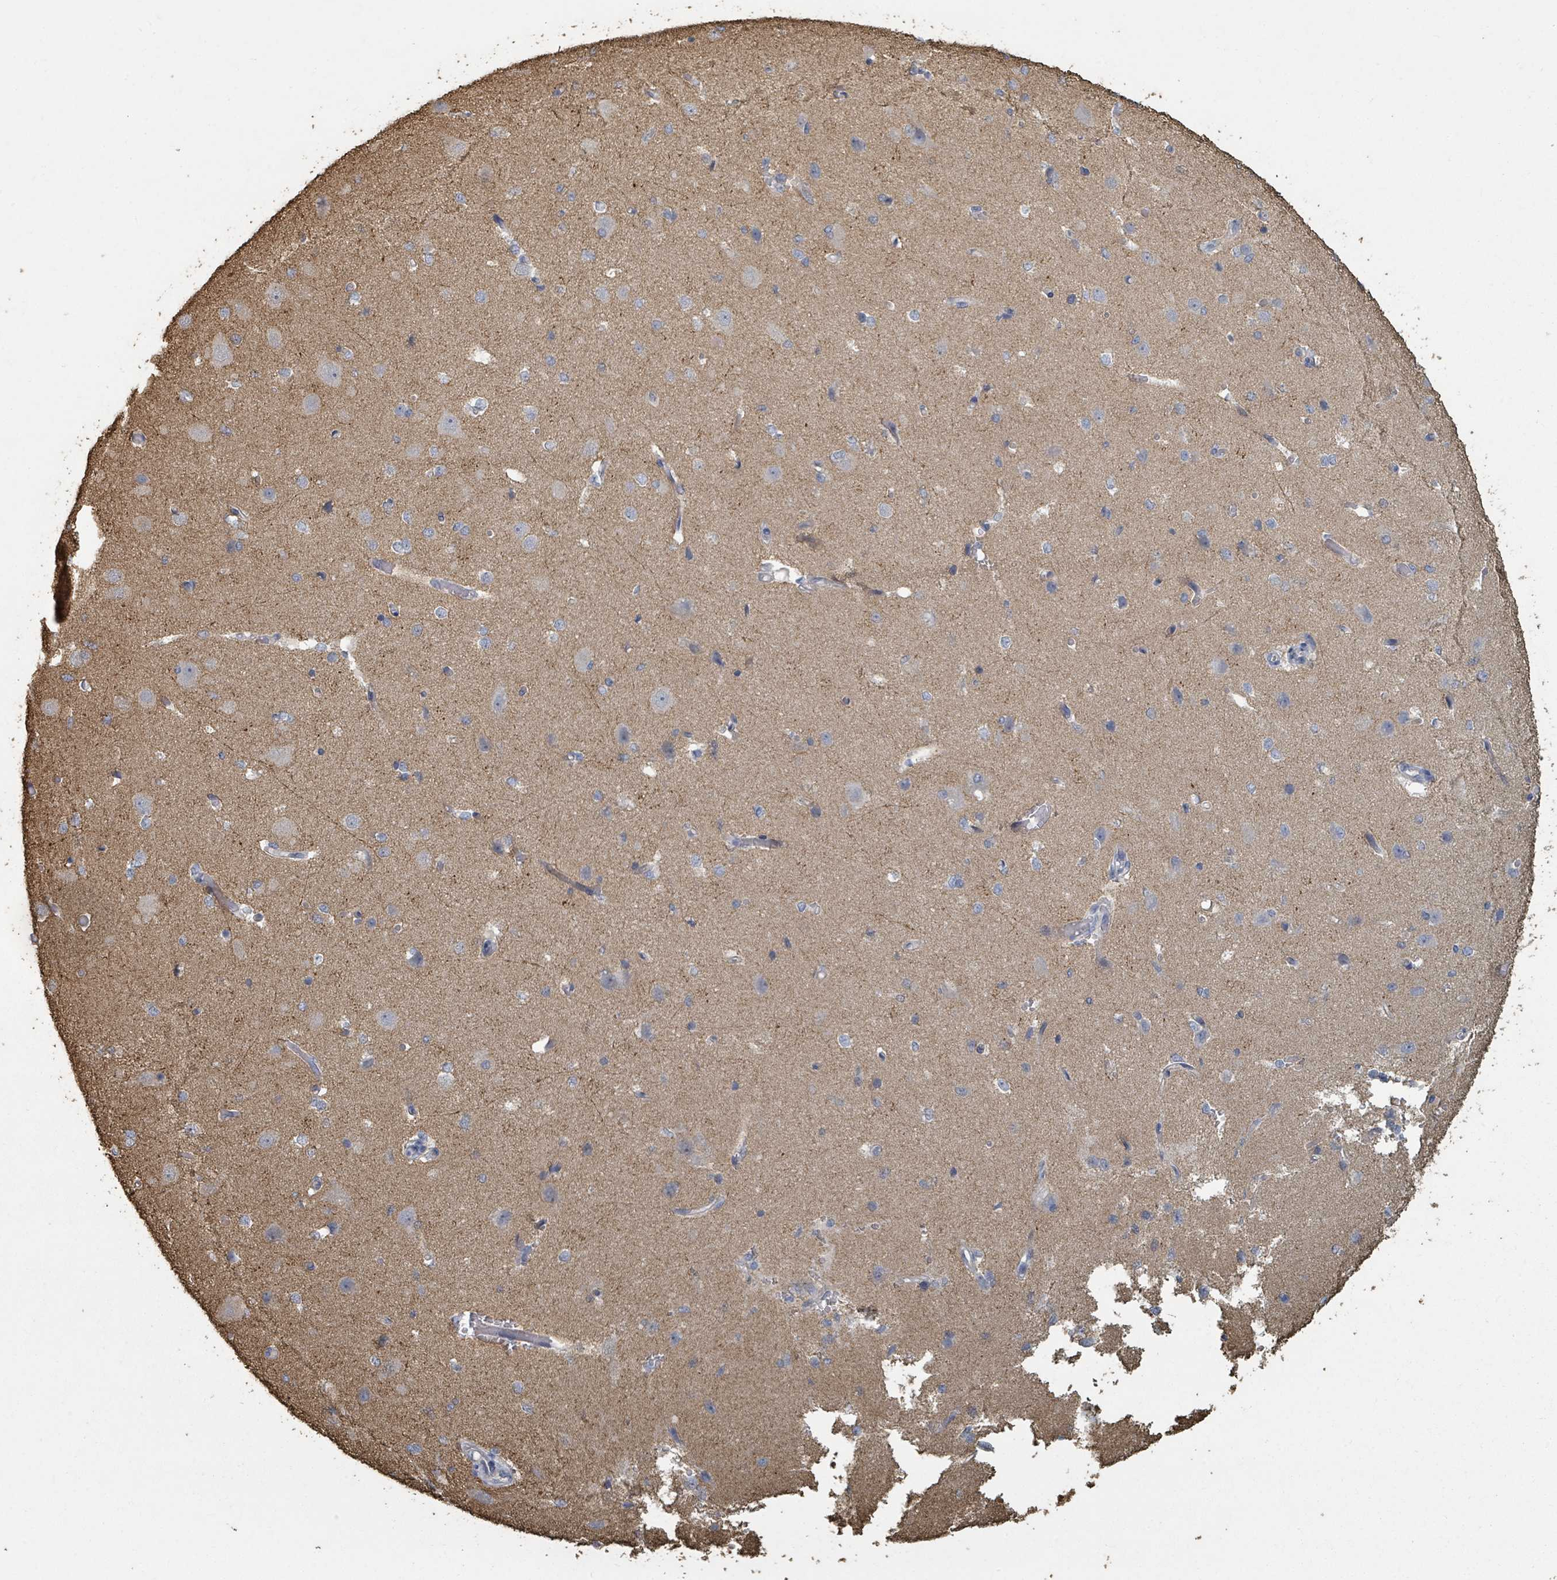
{"staining": {"intensity": "negative", "quantity": "none", "location": "none"}, "tissue": "cerebral cortex", "cell_type": "Endothelial cells", "image_type": "normal", "snomed": [{"axis": "morphology", "description": "Normal tissue, NOS"}, {"axis": "morphology", "description": "Inflammation, NOS"}, {"axis": "topography", "description": "Cerebral cortex"}], "caption": "Immunohistochemical staining of normal cerebral cortex demonstrates no significant positivity in endothelial cells. (Stains: DAB (3,3'-diaminobenzidine) immunohistochemistry (IHC) with hematoxylin counter stain, Microscopy: brightfield microscopy at high magnification).", "gene": "PLAUR", "patient": {"sex": "male", "age": 6}}